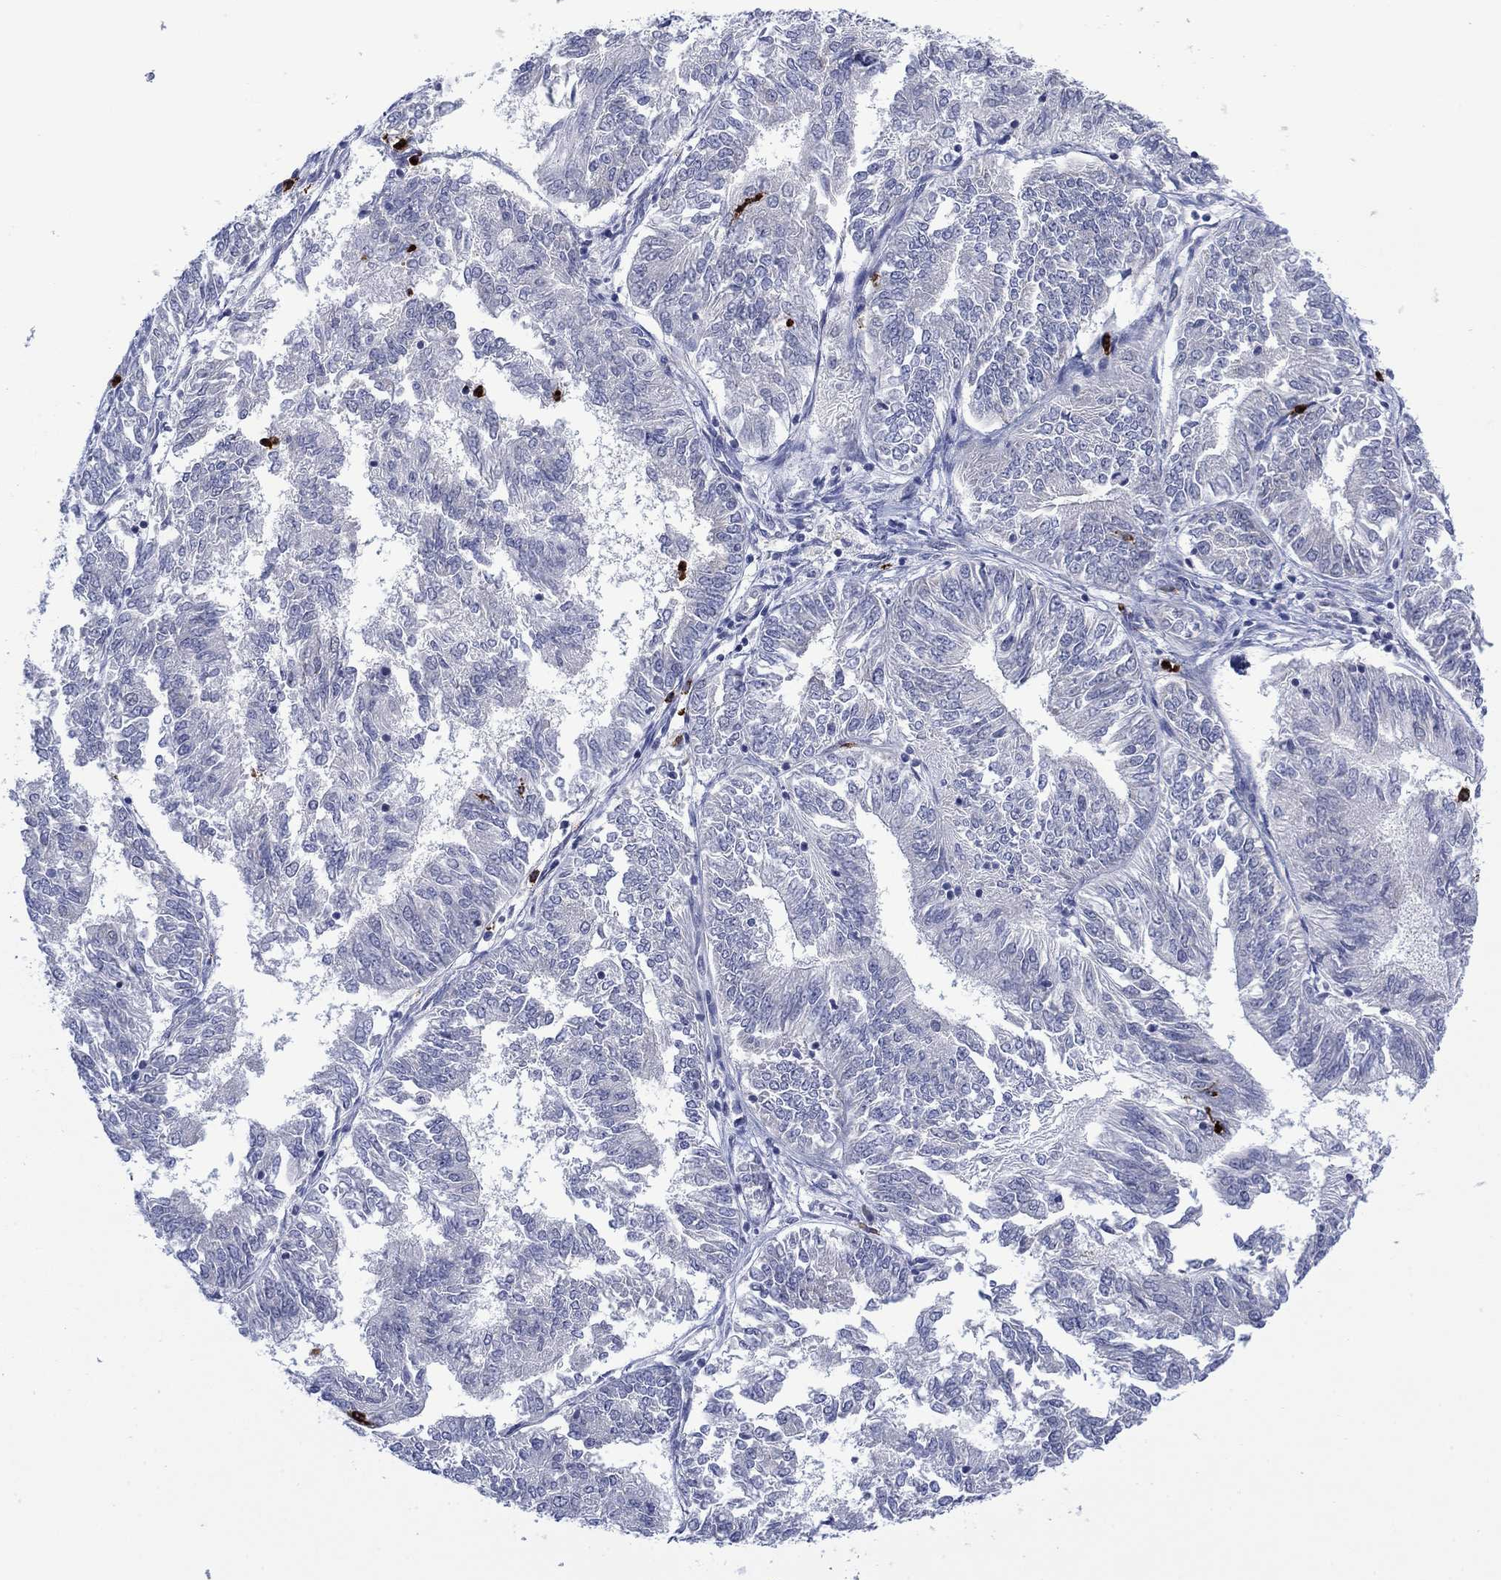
{"staining": {"intensity": "negative", "quantity": "none", "location": "none"}, "tissue": "endometrial cancer", "cell_type": "Tumor cells", "image_type": "cancer", "snomed": [{"axis": "morphology", "description": "Adenocarcinoma, NOS"}, {"axis": "topography", "description": "Endometrium"}], "caption": "DAB (3,3'-diaminobenzidine) immunohistochemical staining of human endometrial cancer displays no significant staining in tumor cells. Nuclei are stained in blue.", "gene": "MTRFR", "patient": {"sex": "female", "age": 58}}